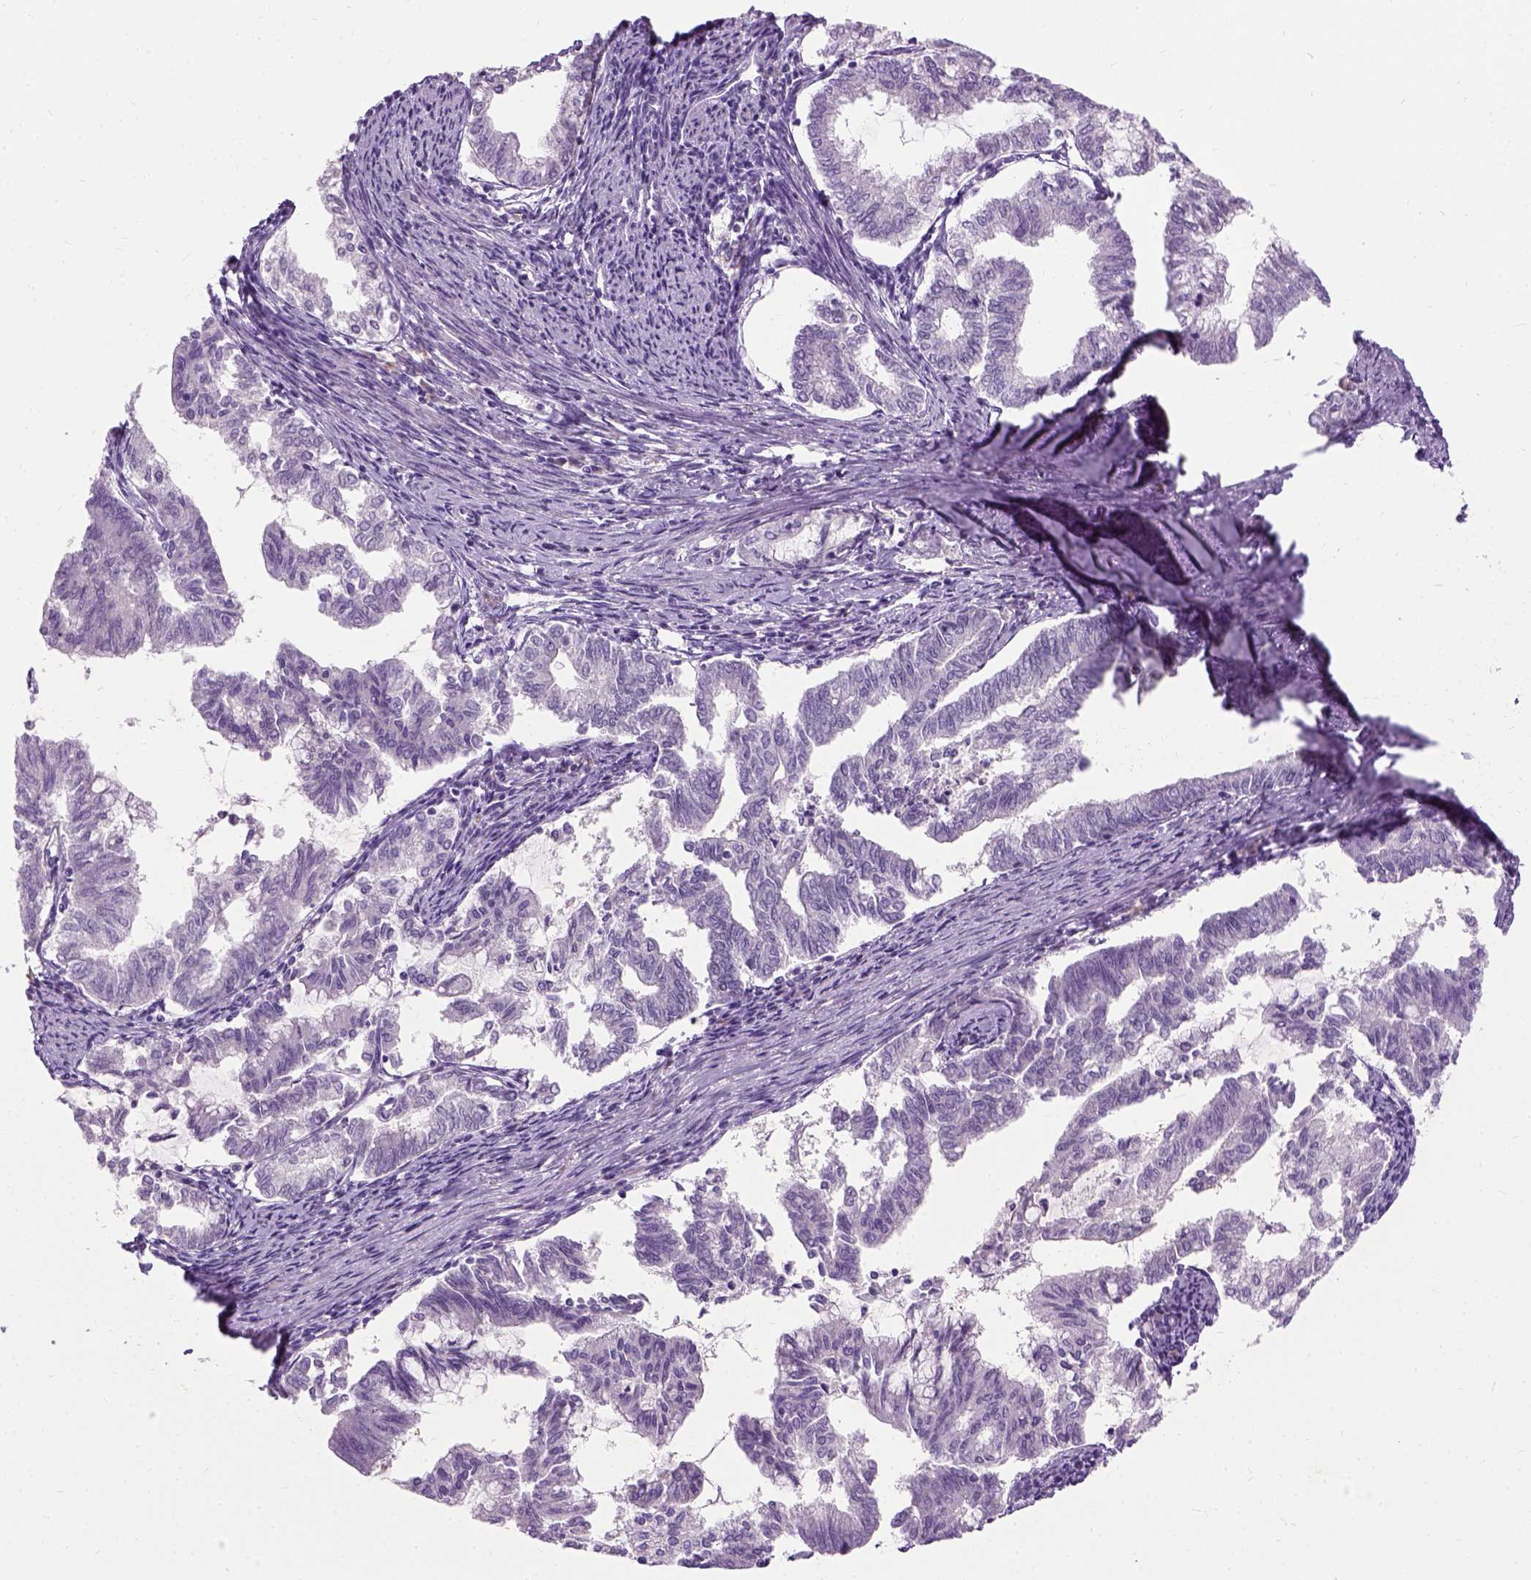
{"staining": {"intensity": "negative", "quantity": "none", "location": "none"}, "tissue": "endometrial cancer", "cell_type": "Tumor cells", "image_type": "cancer", "snomed": [{"axis": "morphology", "description": "Adenocarcinoma, NOS"}, {"axis": "topography", "description": "Endometrium"}], "caption": "Immunohistochemistry (IHC) photomicrograph of neoplastic tissue: adenocarcinoma (endometrial) stained with DAB reveals no significant protein positivity in tumor cells.", "gene": "TRIM72", "patient": {"sex": "female", "age": 79}}